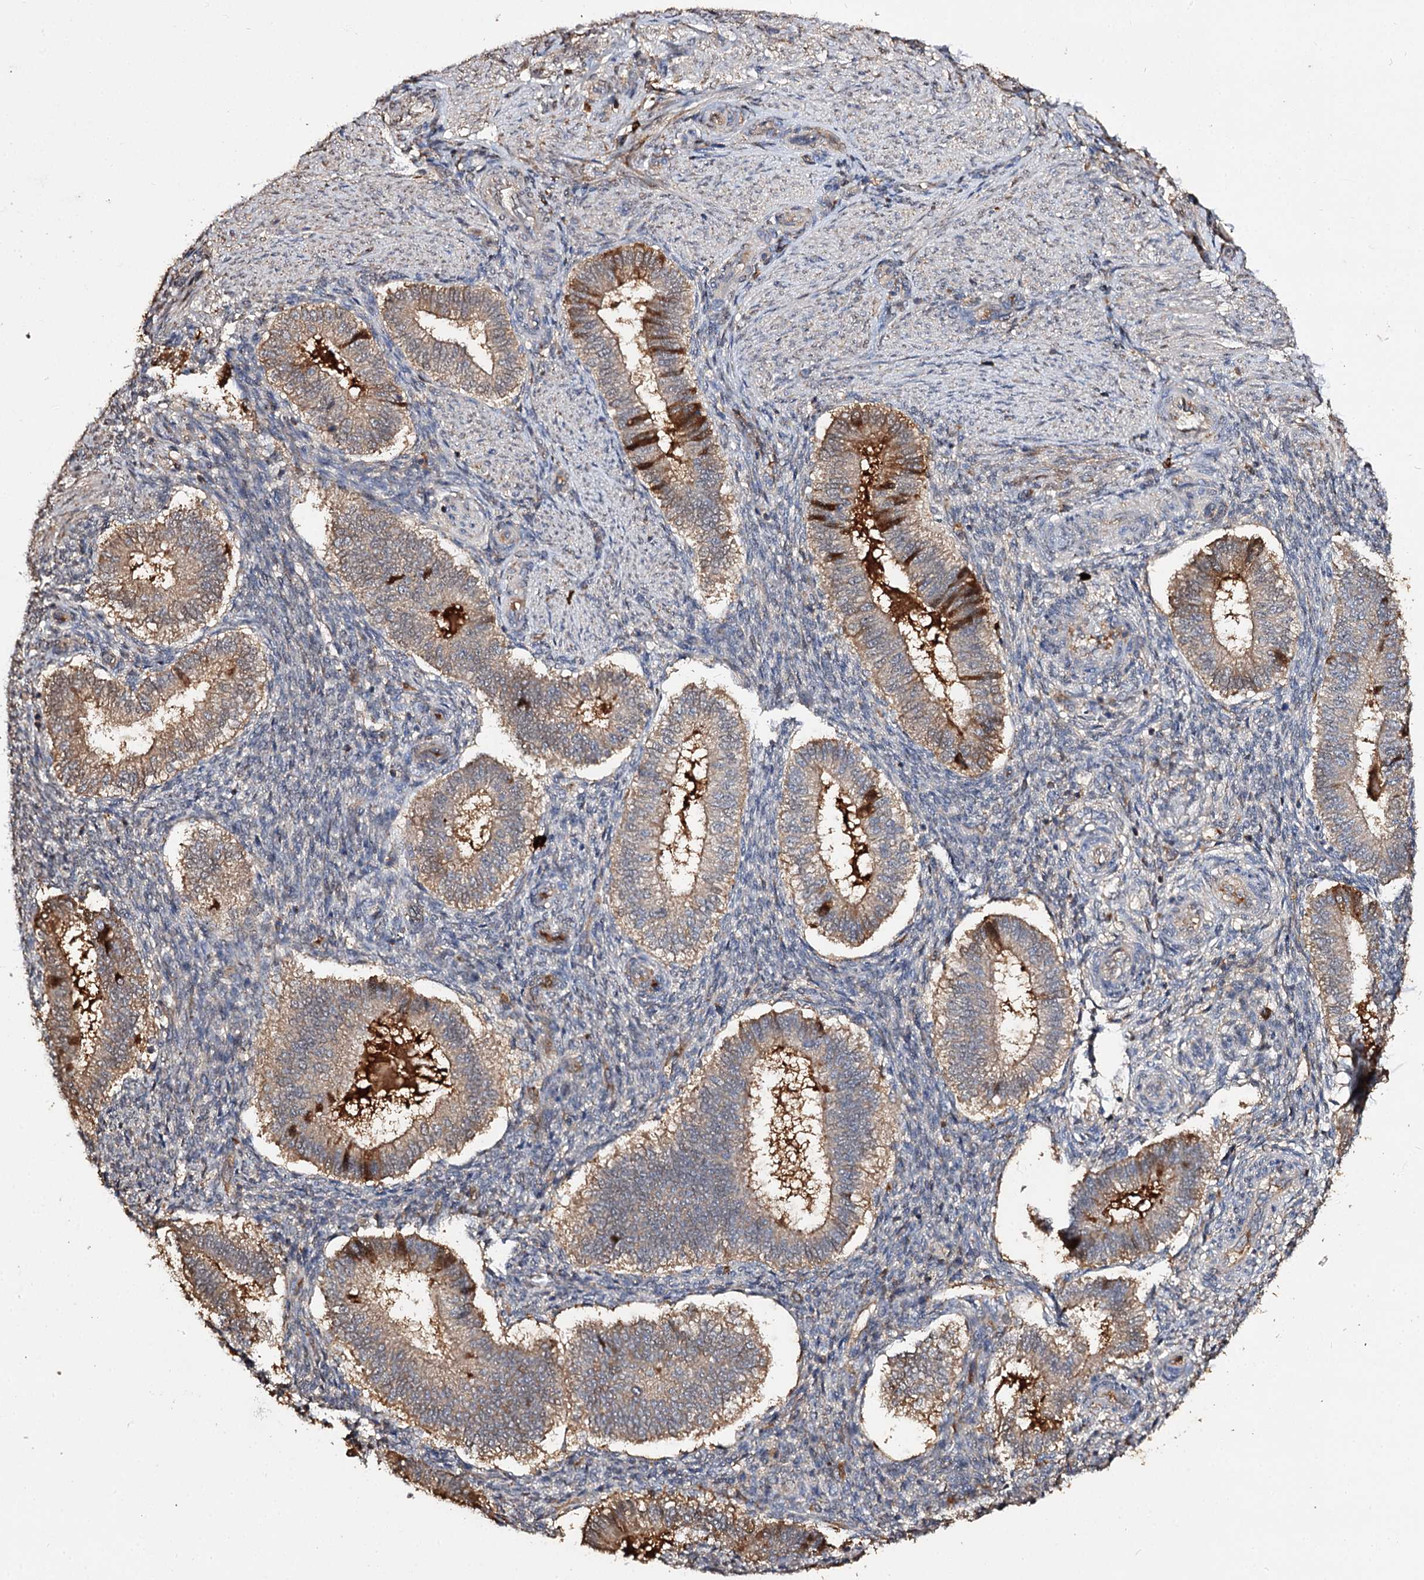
{"staining": {"intensity": "moderate", "quantity": "<25%", "location": "cytoplasmic/membranous"}, "tissue": "endometrium", "cell_type": "Cells in endometrial stroma", "image_type": "normal", "snomed": [{"axis": "morphology", "description": "Normal tissue, NOS"}, {"axis": "topography", "description": "Endometrium"}], "caption": "Immunohistochemical staining of unremarkable endometrium exhibits <25% levels of moderate cytoplasmic/membranous protein staining in about <25% of cells in endometrial stroma. The staining was performed using DAB (3,3'-diaminobenzidine), with brown indicating positive protein expression. Nuclei are stained blue with hematoxylin.", "gene": "ARL13A", "patient": {"sex": "female", "age": 25}}